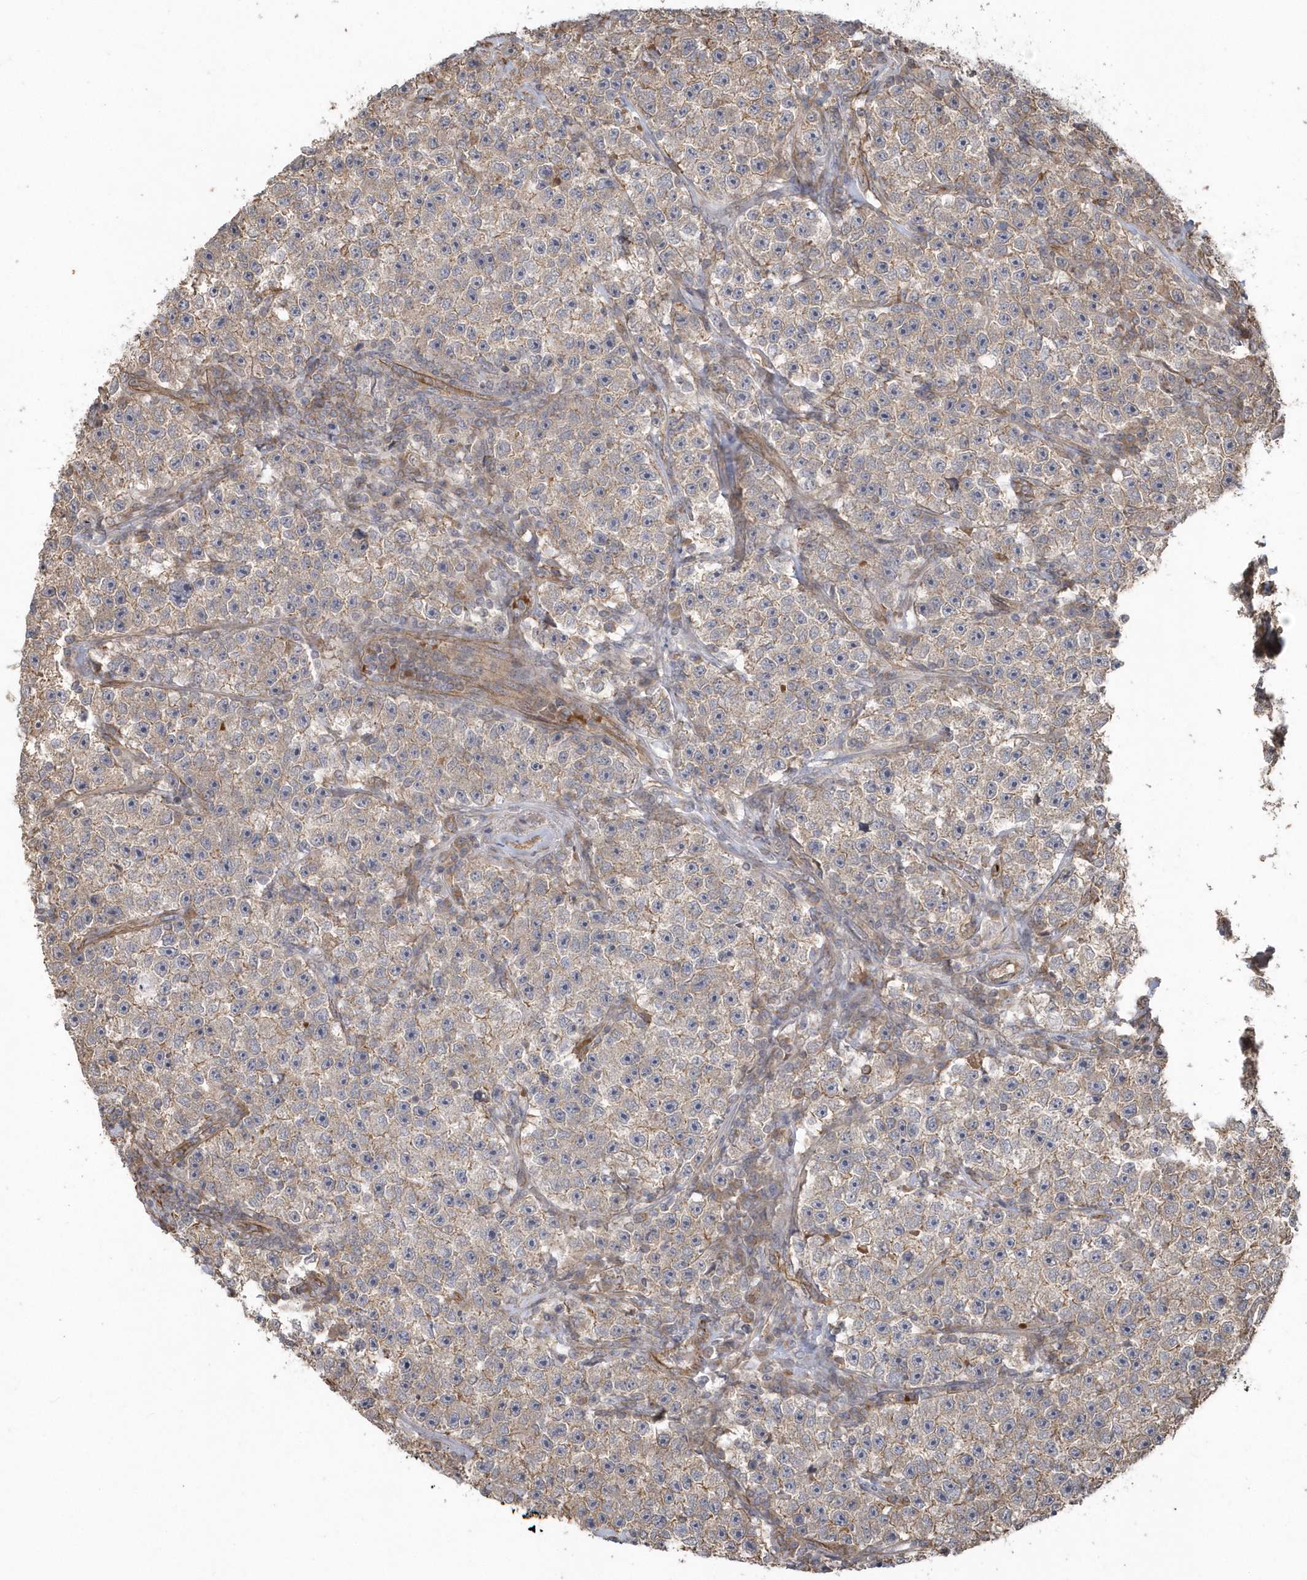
{"staining": {"intensity": "weak", "quantity": ">75%", "location": "cytoplasmic/membranous"}, "tissue": "testis cancer", "cell_type": "Tumor cells", "image_type": "cancer", "snomed": [{"axis": "morphology", "description": "Seminoma, NOS"}, {"axis": "topography", "description": "Testis"}], "caption": "Immunohistochemistry histopathology image of neoplastic tissue: testis cancer stained using immunohistochemistry displays low levels of weak protein expression localized specifically in the cytoplasmic/membranous of tumor cells, appearing as a cytoplasmic/membranous brown color.", "gene": "HERPUD1", "patient": {"sex": "male", "age": 22}}